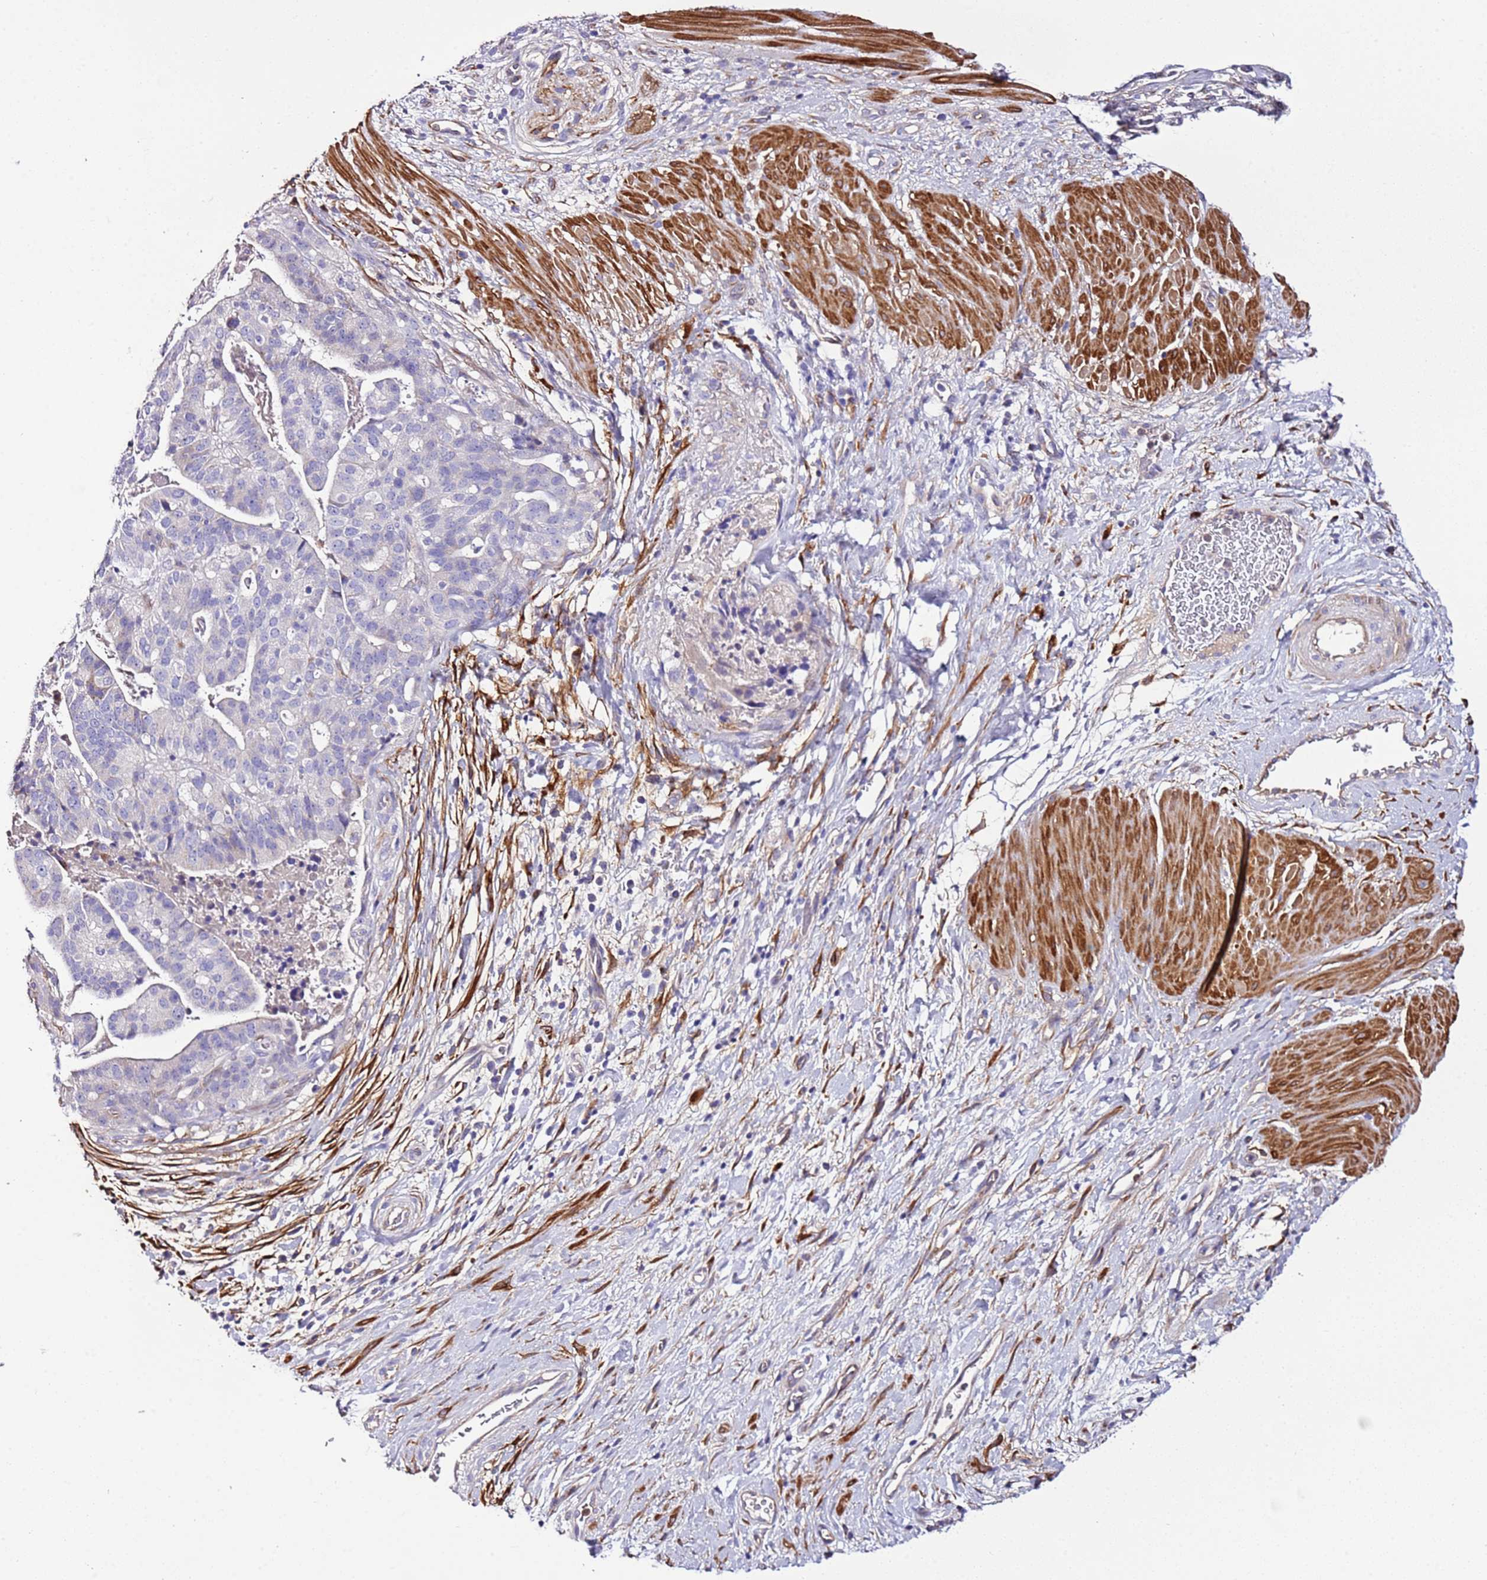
{"staining": {"intensity": "negative", "quantity": "none", "location": "none"}, "tissue": "stomach cancer", "cell_type": "Tumor cells", "image_type": "cancer", "snomed": [{"axis": "morphology", "description": "Adenocarcinoma, NOS"}, {"axis": "topography", "description": "Stomach"}], "caption": "A photomicrograph of human stomach cancer is negative for staining in tumor cells. (DAB IHC visualized using brightfield microscopy, high magnification).", "gene": "FAM174C", "patient": {"sex": "male", "age": 48}}